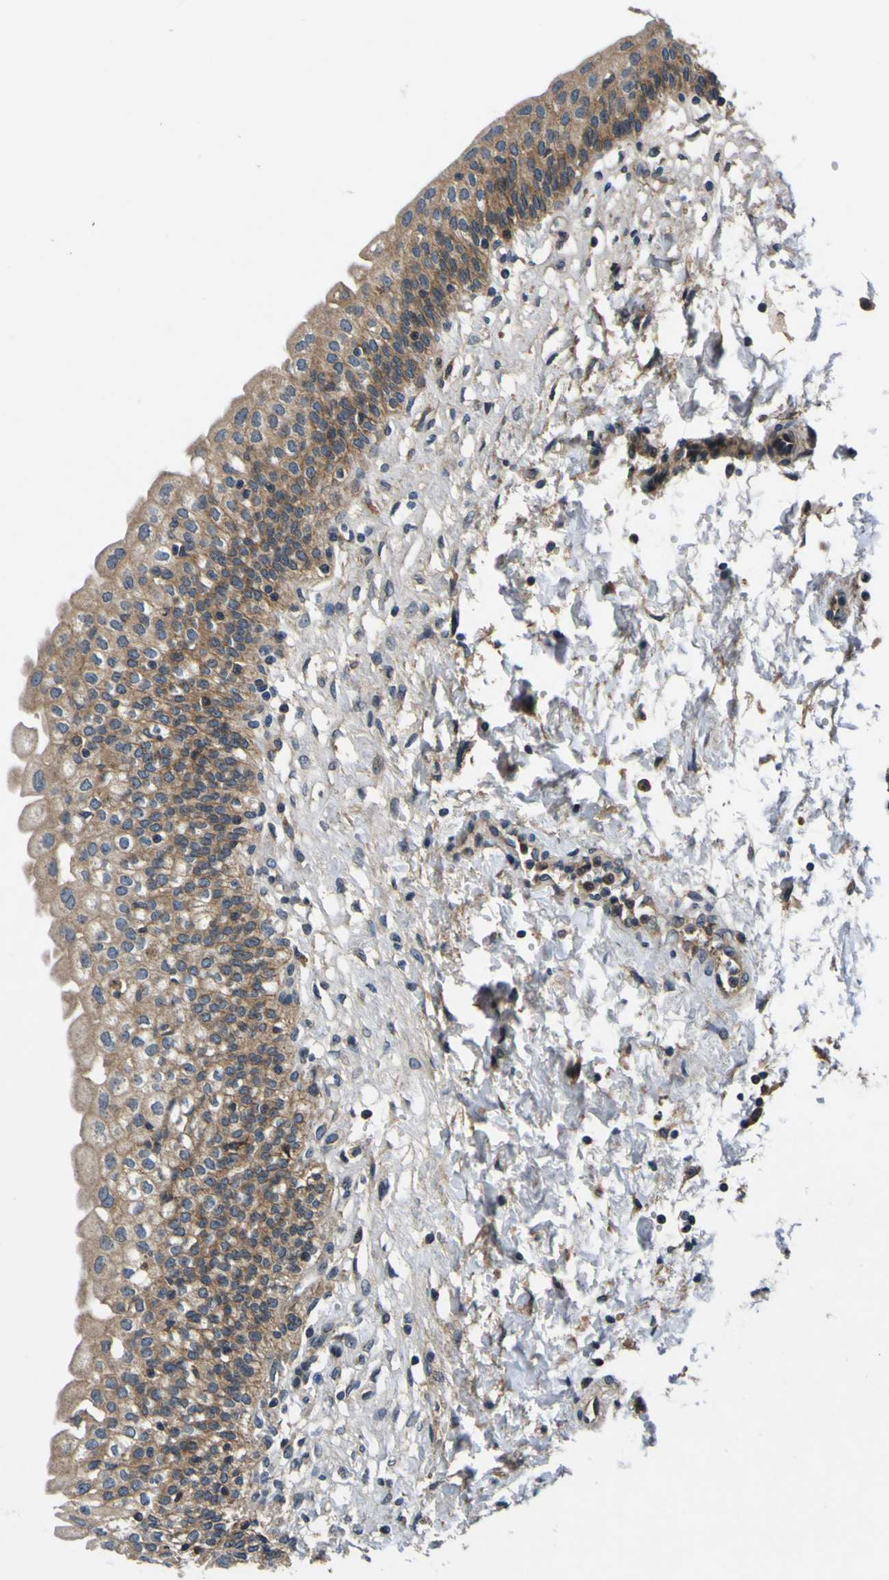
{"staining": {"intensity": "moderate", "quantity": ">75%", "location": "cytoplasmic/membranous"}, "tissue": "urinary bladder", "cell_type": "Urothelial cells", "image_type": "normal", "snomed": [{"axis": "morphology", "description": "Normal tissue, NOS"}, {"axis": "topography", "description": "Urinary bladder"}], "caption": "Benign urinary bladder was stained to show a protein in brown. There is medium levels of moderate cytoplasmic/membranous expression in about >75% of urothelial cells.", "gene": "EPHB4", "patient": {"sex": "male", "age": 55}}